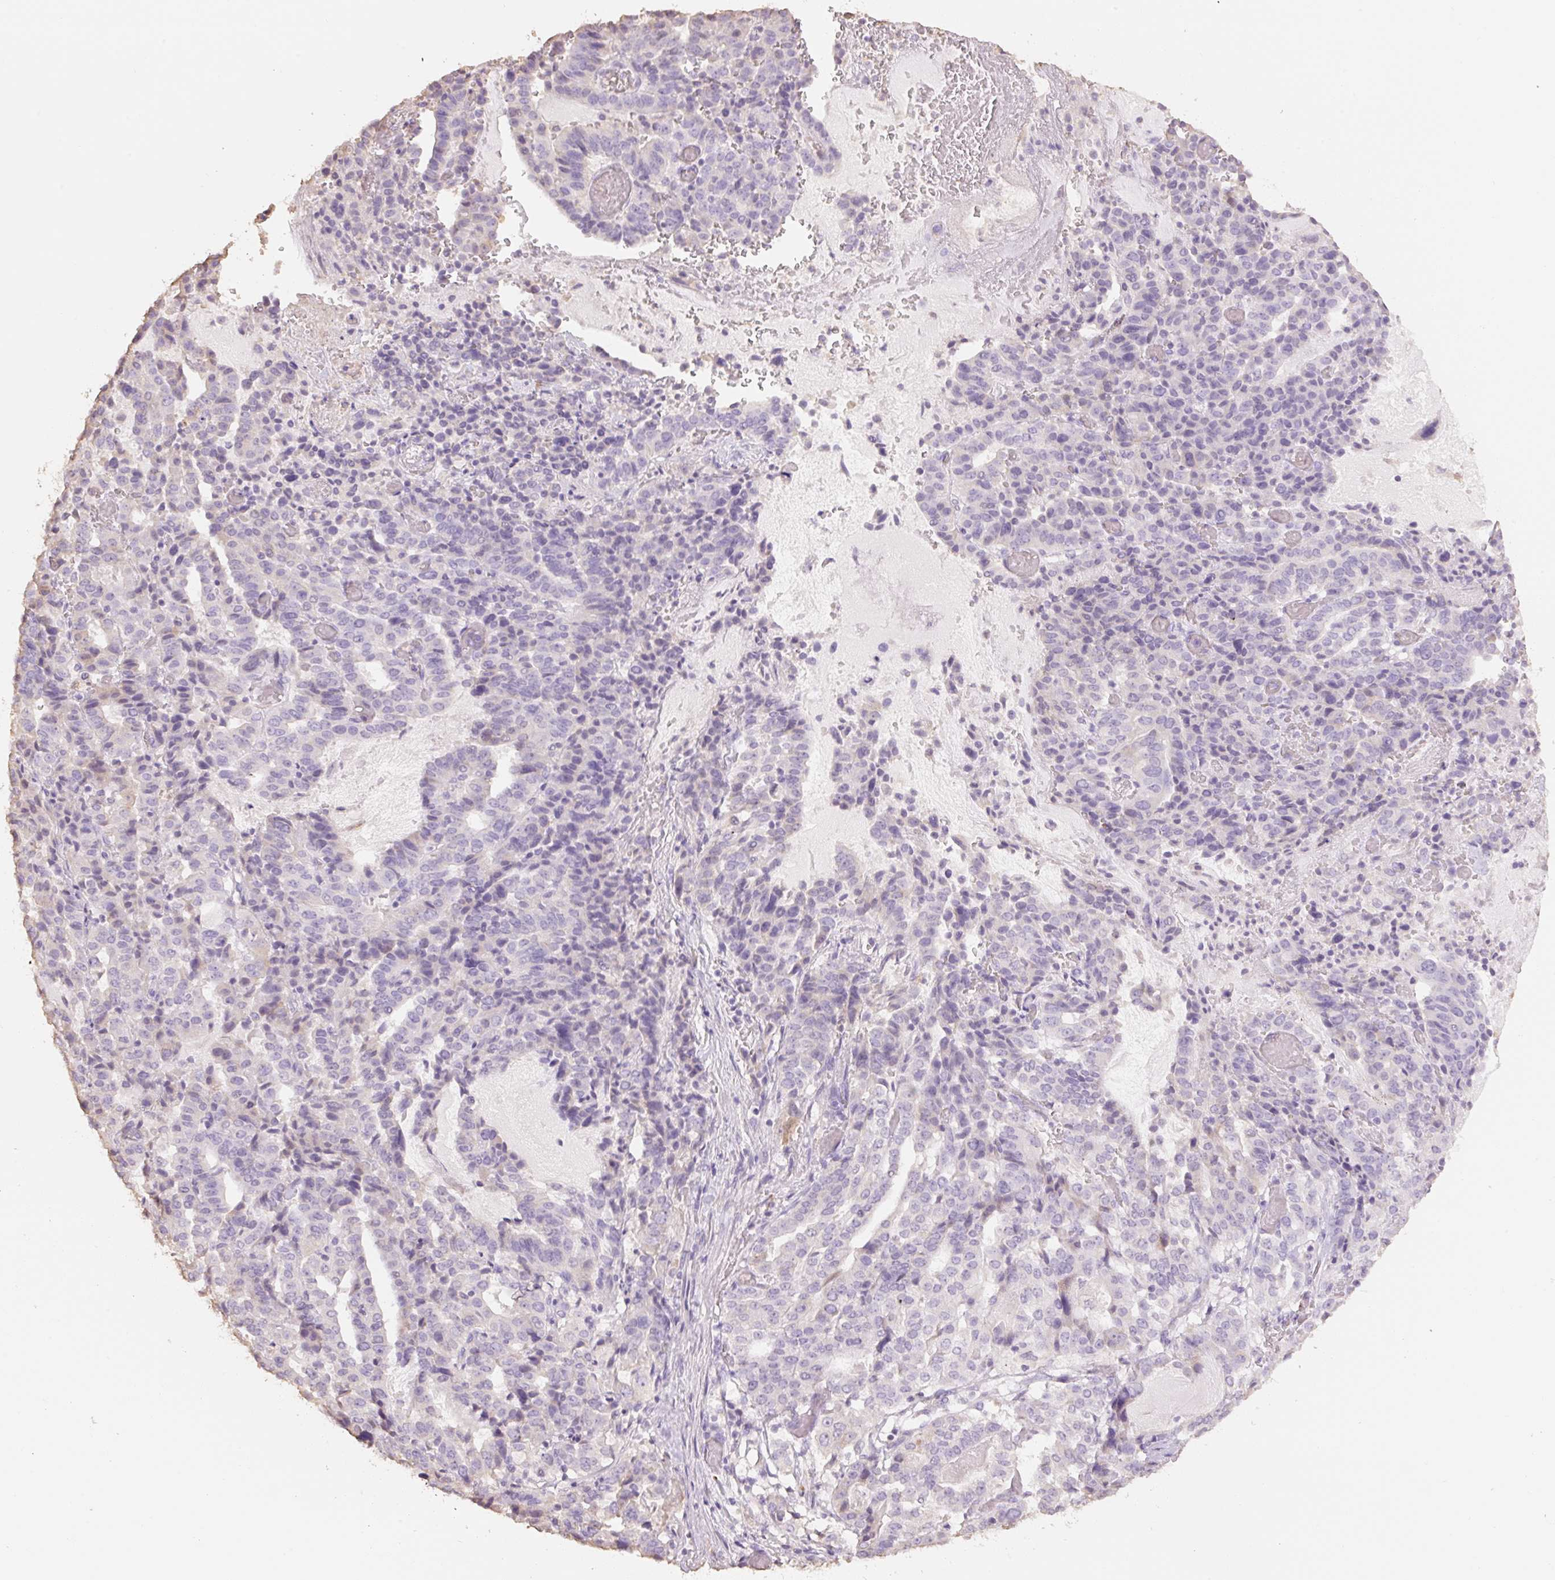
{"staining": {"intensity": "negative", "quantity": "none", "location": "none"}, "tissue": "stomach cancer", "cell_type": "Tumor cells", "image_type": "cancer", "snomed": [{"axis": "morphology", "description": "Adenocarcinoma, NOS"}, {"axis": "topography", "description": "Stomach"}], "caption": "Photomicrograph shows no significant protein positivity in tumor cells of stomach cancer.", "gene": "MBOAT7", "patient": {"sex": "male", "age": 48}}